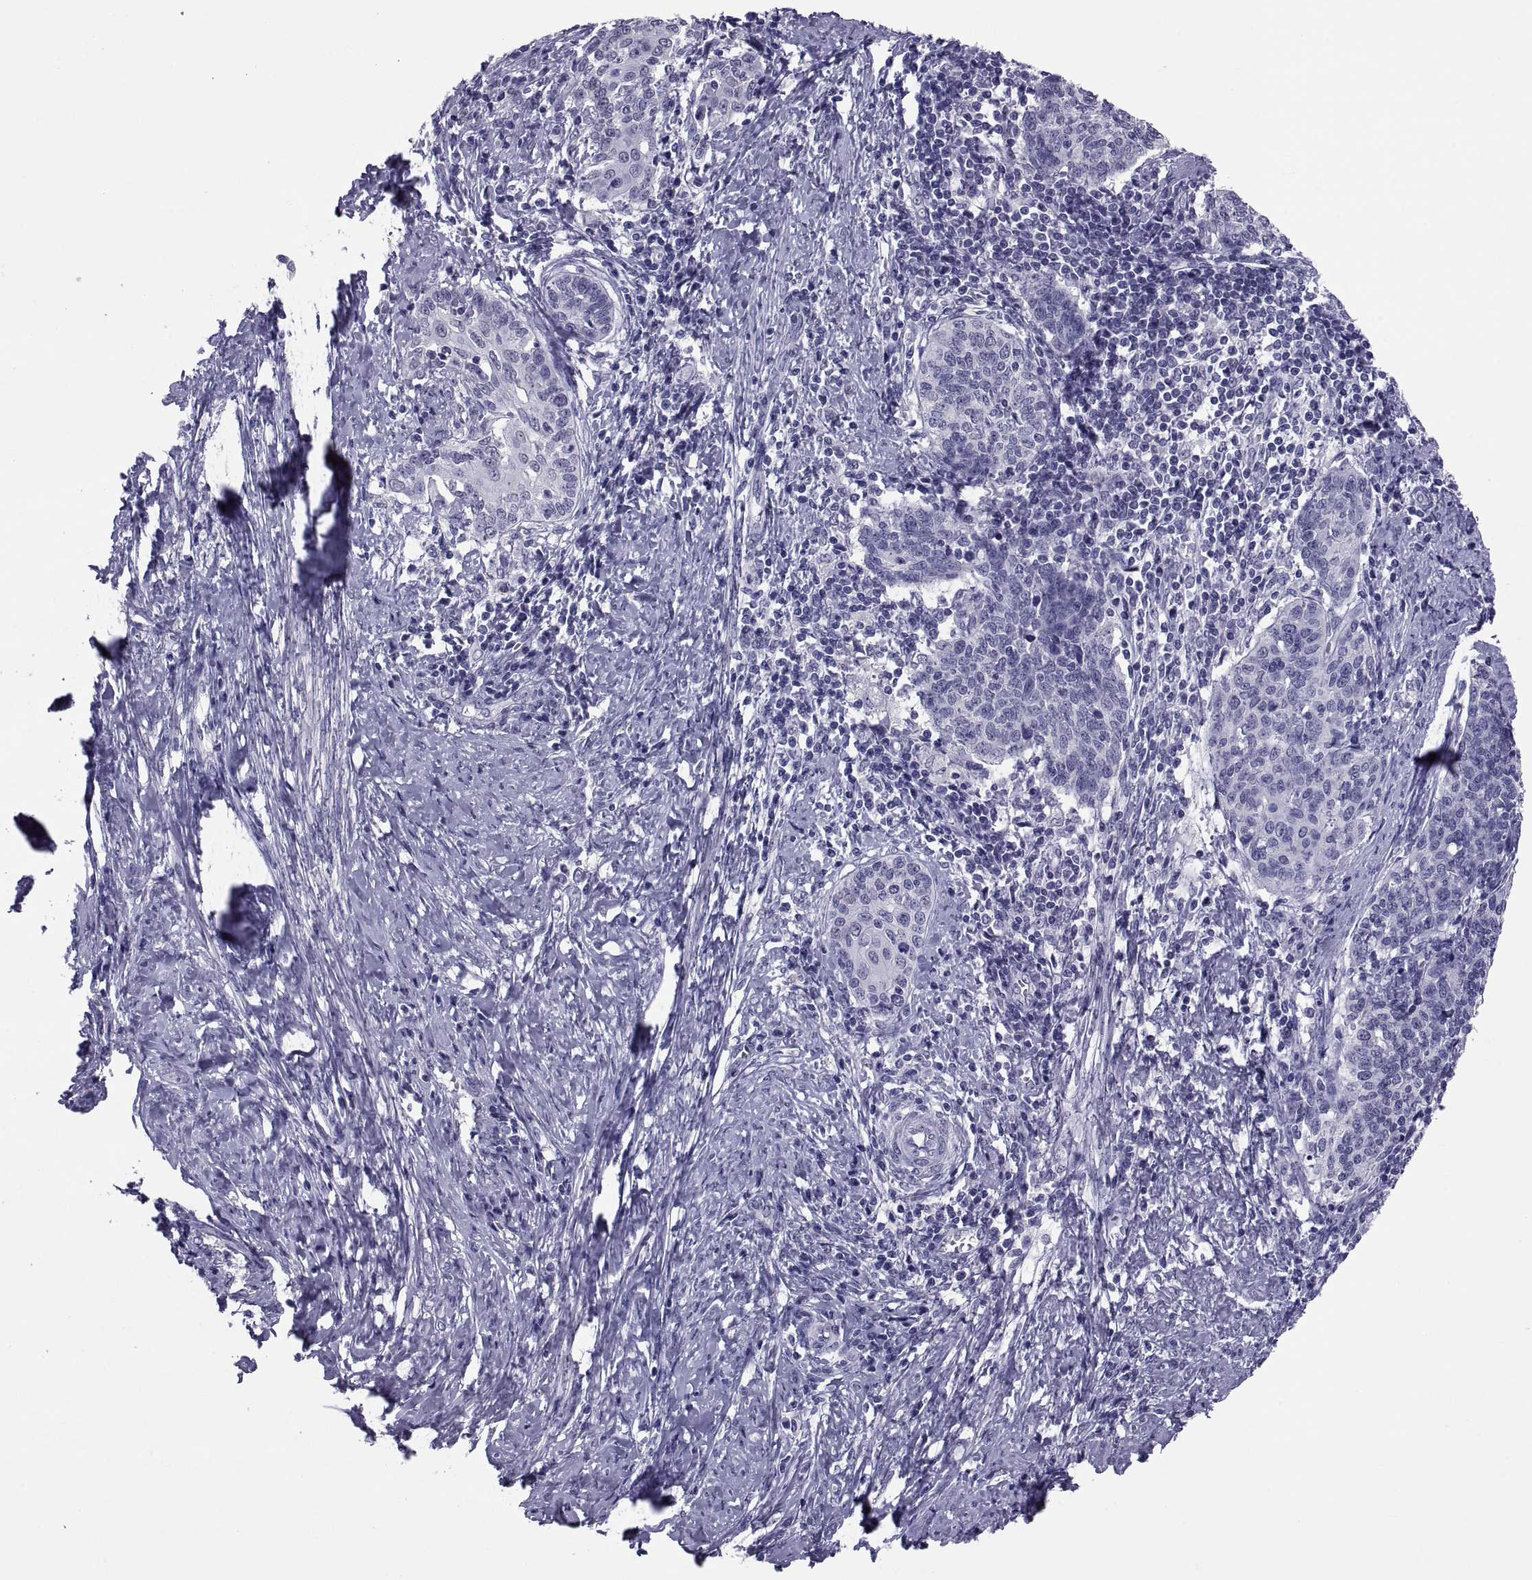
{"staining": {"intensity": "negative", "quantity": "none", "location": "none"}, "tissue": "cervical cancer", "cell_type": "Tumor cells", "image_type": "cancer", "snomed": [{"axis": "morphology", "description": "Squamous cell carcinoma, NOS"}, {"axis": "topography", "description": "Cervix"}], "caption": "A histopathology image of cervical cancer (squamous cell carcinoma) stained for a protein displays no brown staining in tumor cells.", "gene": "TGFBR3L", "patient": {"sex": "female", "age": 39}}